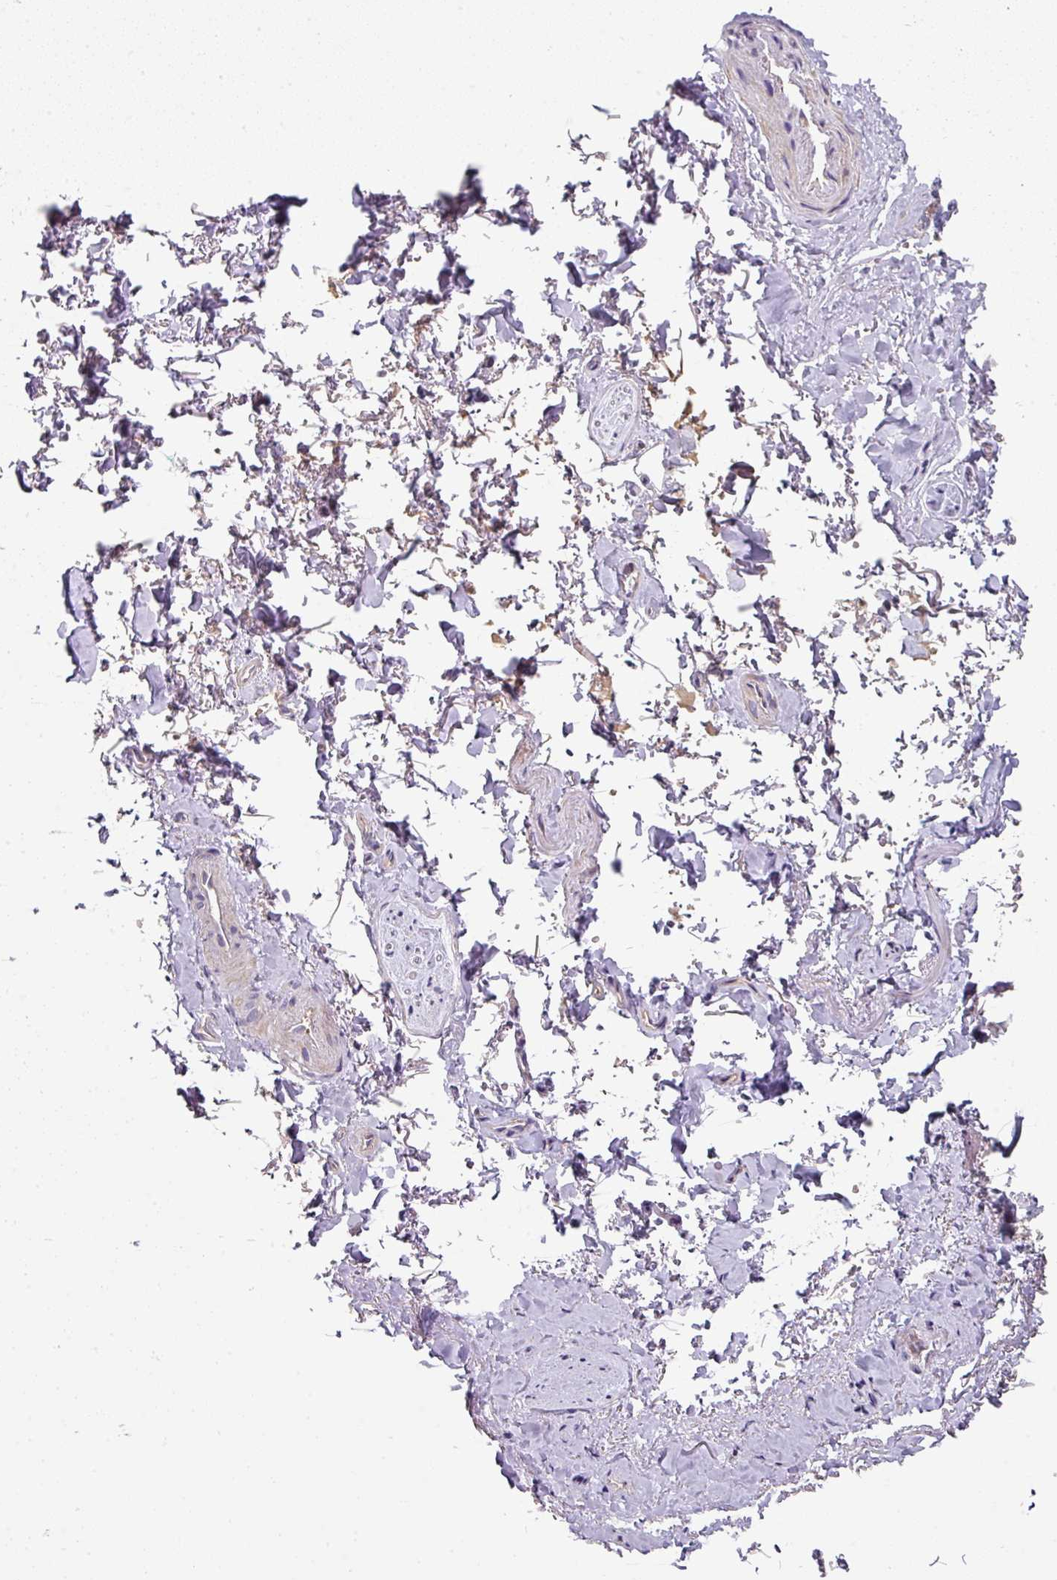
{"staining": {"intensity": "weak", "quantity": ">75%", "location": "cytoplasmic/membranous"}, "tissue": "adipose tissue", "cell_type": "Adipocytes", "image_type": "normal", "snomed": [{"axis": "morphology", "description": "Normal tissue, NOS"}, {"axis": "topography", "description": "Vulva"}, {"axis": "topography", "description": "Vagina"}, {"axis": "topography", "description": "Peripheral nerve tissue"}], "caption": "Immunohistochemical staining of unremarkable adipose tissue reveals weak cytoplasmic/membranous protein positivity in about >75% of adipocytes. The protein is shown in brown color, while the nuclei are stained blue.", "gene": "C4orf48", "patient": {"sex": "female", "age": 66}}